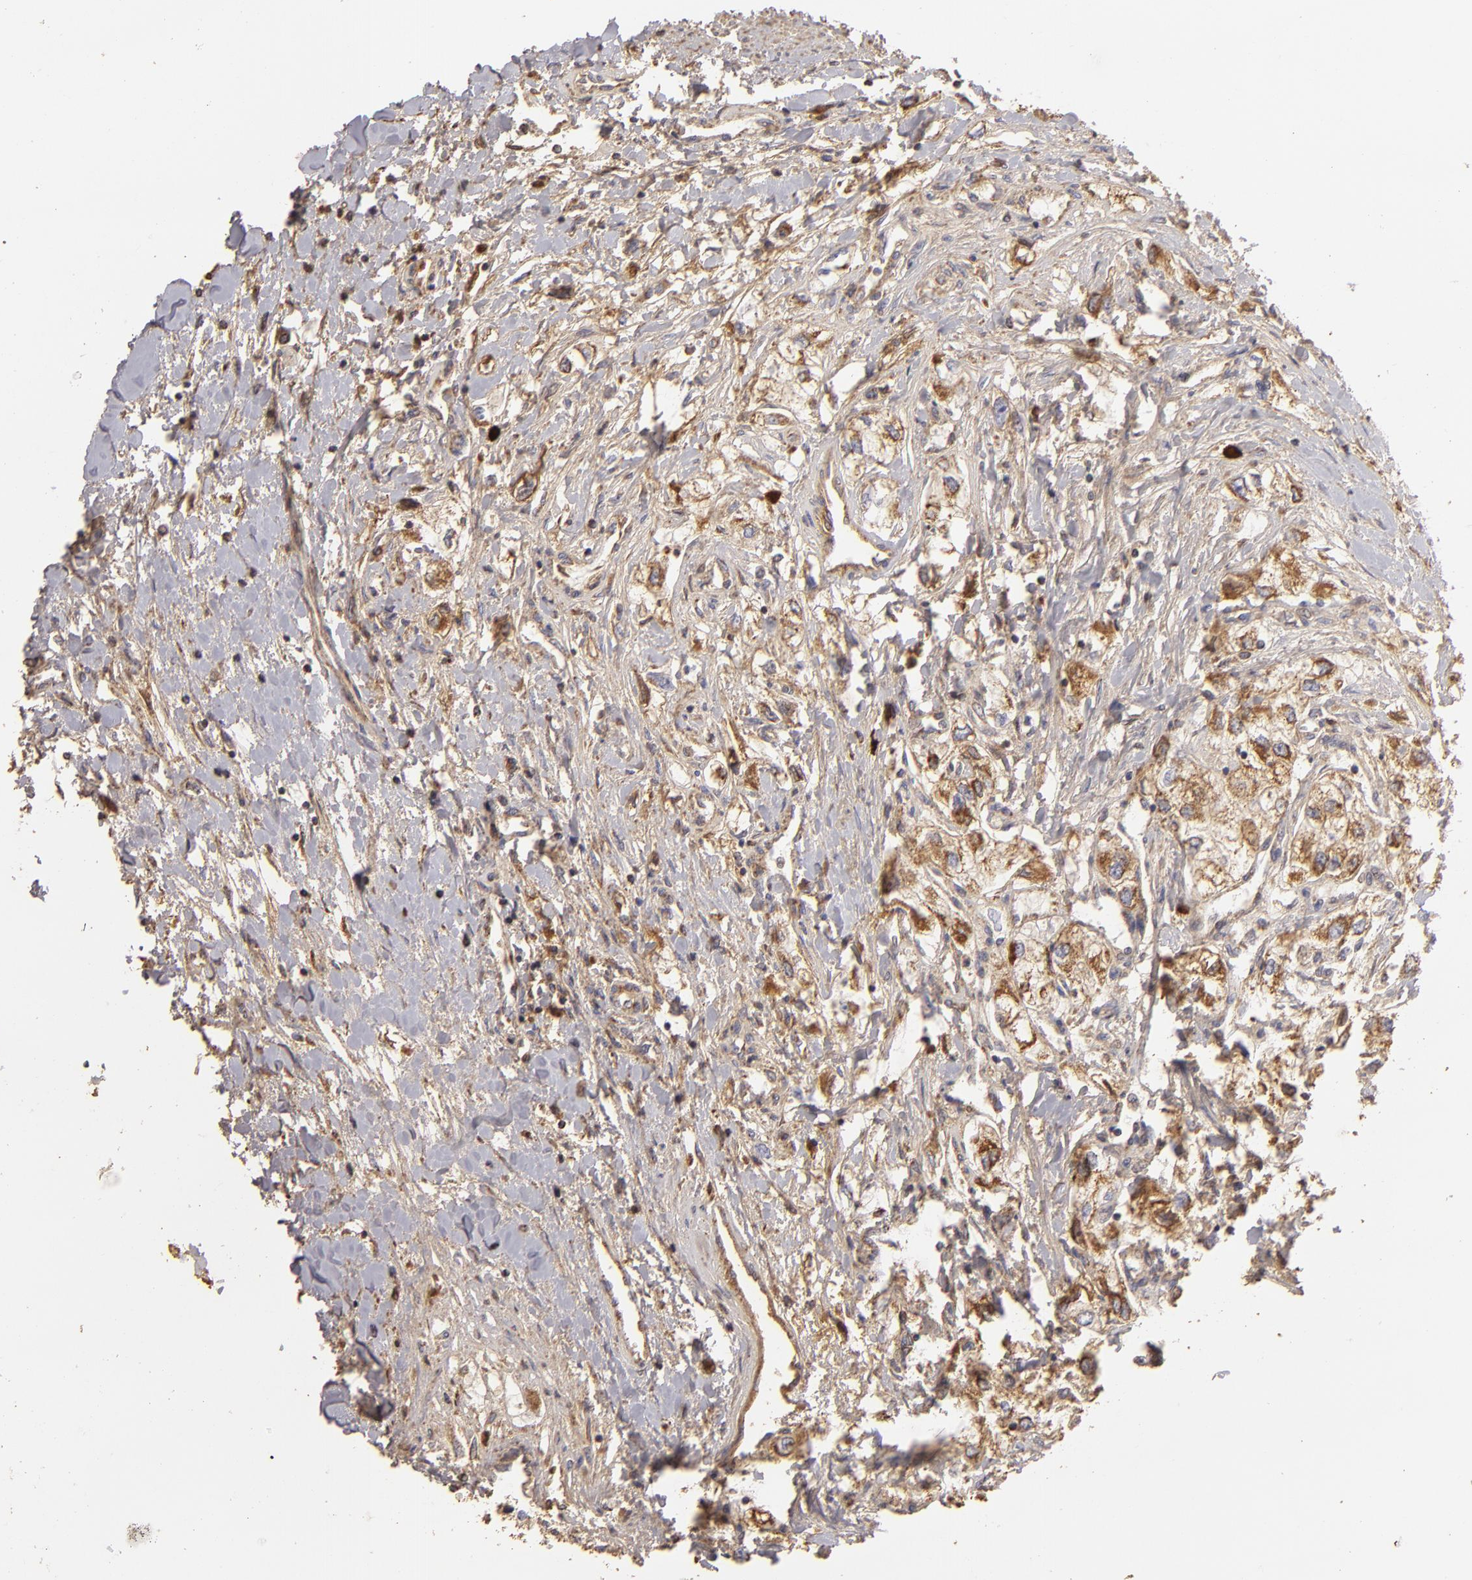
{"staining": {"intensity": "moderate", "quantity": ">75%", "location": "cytoplasmic/membranous"}, "tissue": "renal cancer", "cell_type": "Tumor cells", "image_type": "cancer", "snomed": [{"axis": "morphology", "description": "Adenocarcinoma, NOS"}, {"axis": "topography", "description": "Kidney"}], "caption": "A brown stain labels moderate cytoplasmic/membranous staining of a protein in renal cancer (adenocarcinoma) tumor cells.", "gene": "CFB", "patient": {"sex": "male", "age": 57}}